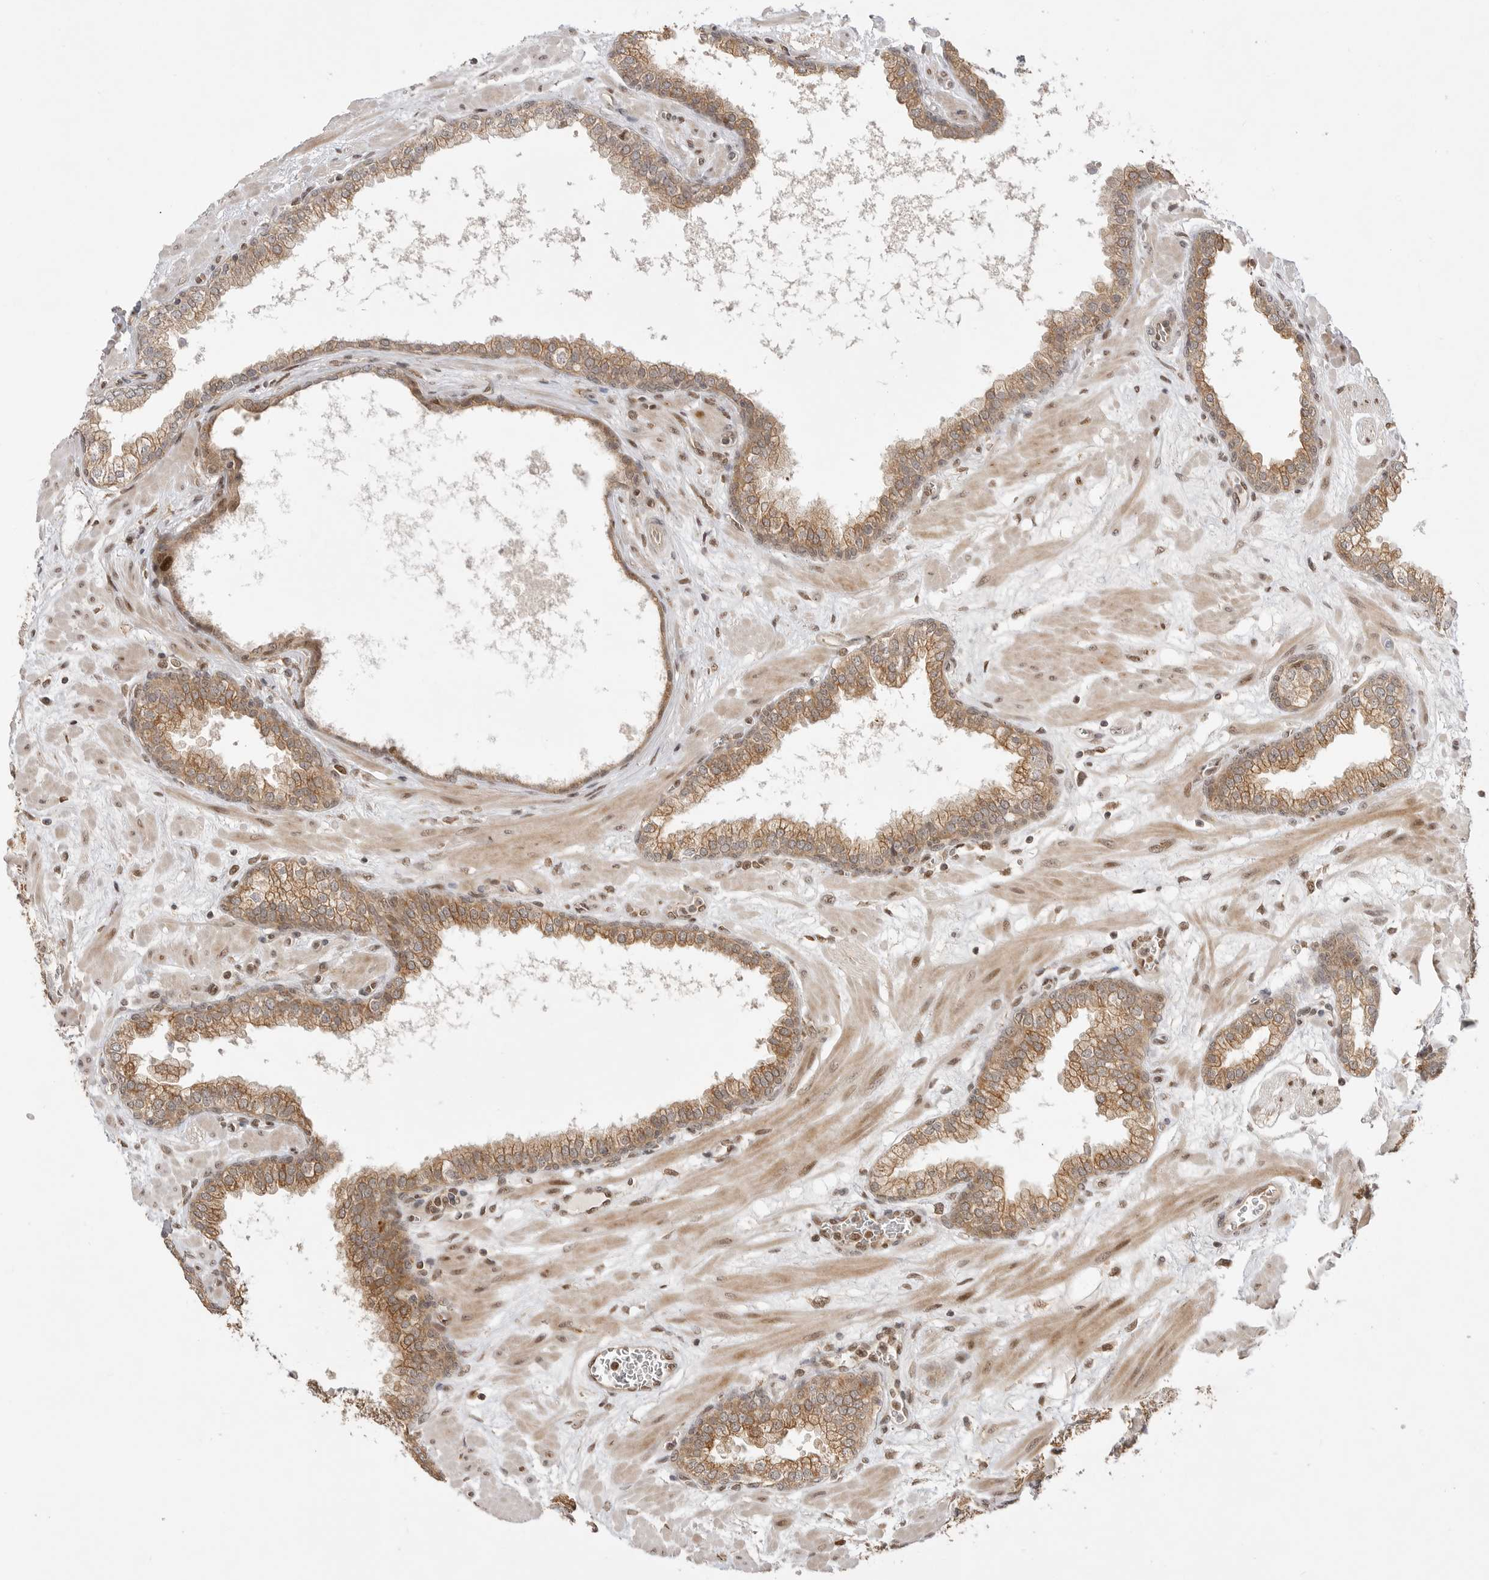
{"staining": {"intensity": "moderate", "quantity": ">75%", "location": "cytoplasmic/membranous,nuclear"}, "tissue": "prostate", "cell_type": "Glandular cells", "image_type": "normal", "snomed": [{"axis": "morphology", "description": "Normal tissue, NOS"}, {"axis": "morphology", "description": "Urothelial carcinoma, Low grade"}, {"axis": "topography", "description": "Urinary bladder"}, {"axis": "topography", "description": "Prostate"}], "caption": "IHC image of normal prostate stained for a protein (brown), which displays medium levels of moderate cytoplasmic/membranous,nuclear expression in about >75% of glandular cells.", "gene": "ALKAL1", "patient": {"sex": "male", "age": 60}}